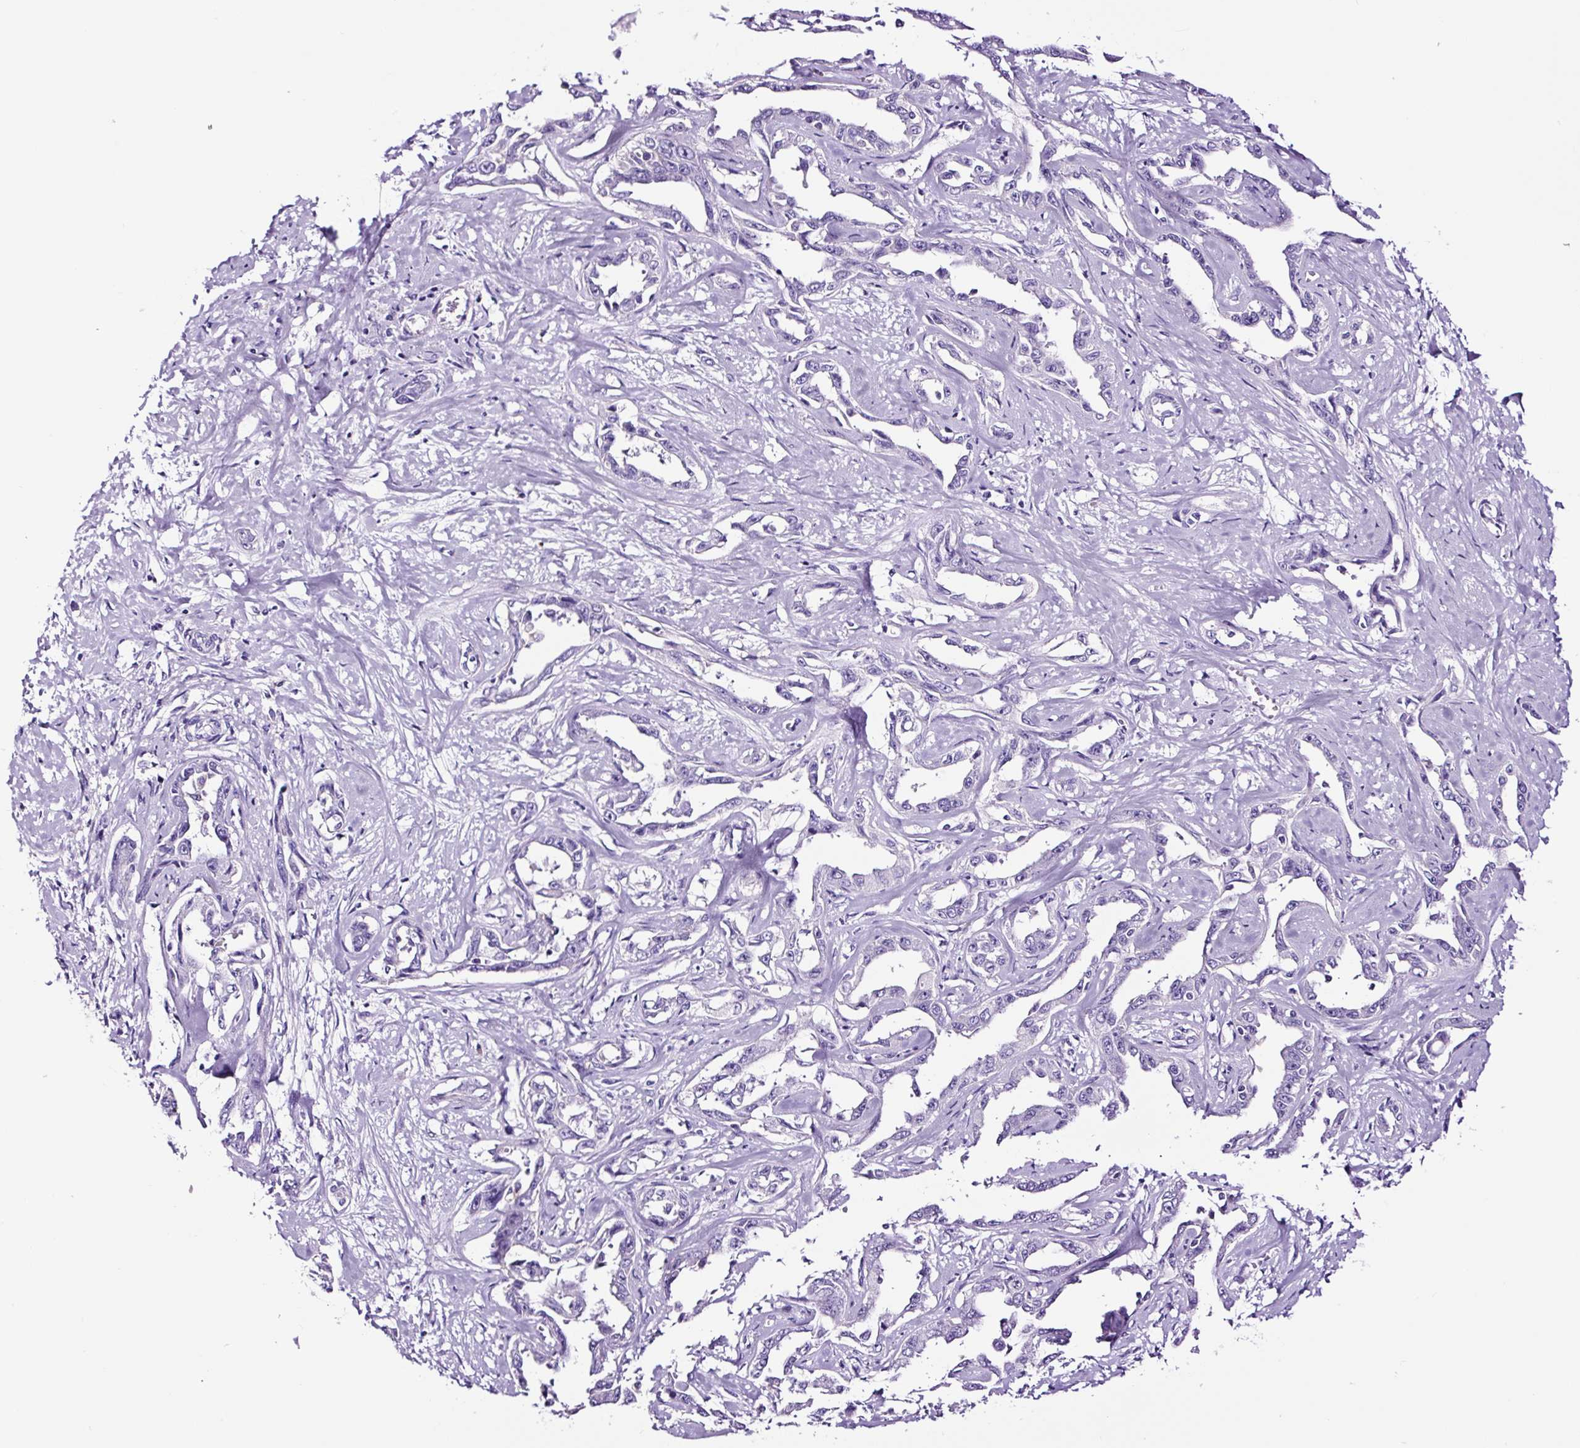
{"staining": {"intensity": "negative", "quantity": "none", "location": "none"}, "tissue": "liver cancer", "cell_type": "Tumor cells", "image_type": "cancer", "snomed": [{"axis": "morphology", "description": "Cholangiocarcinoma"}, {"axis": "topography", "description": "Liver"}], "caption": "There is no significant staining in tumor cells of cholangiocarcinoma (liver).", "gene": "FBXL7", "patient": {"sex": "male", "age": 59}}